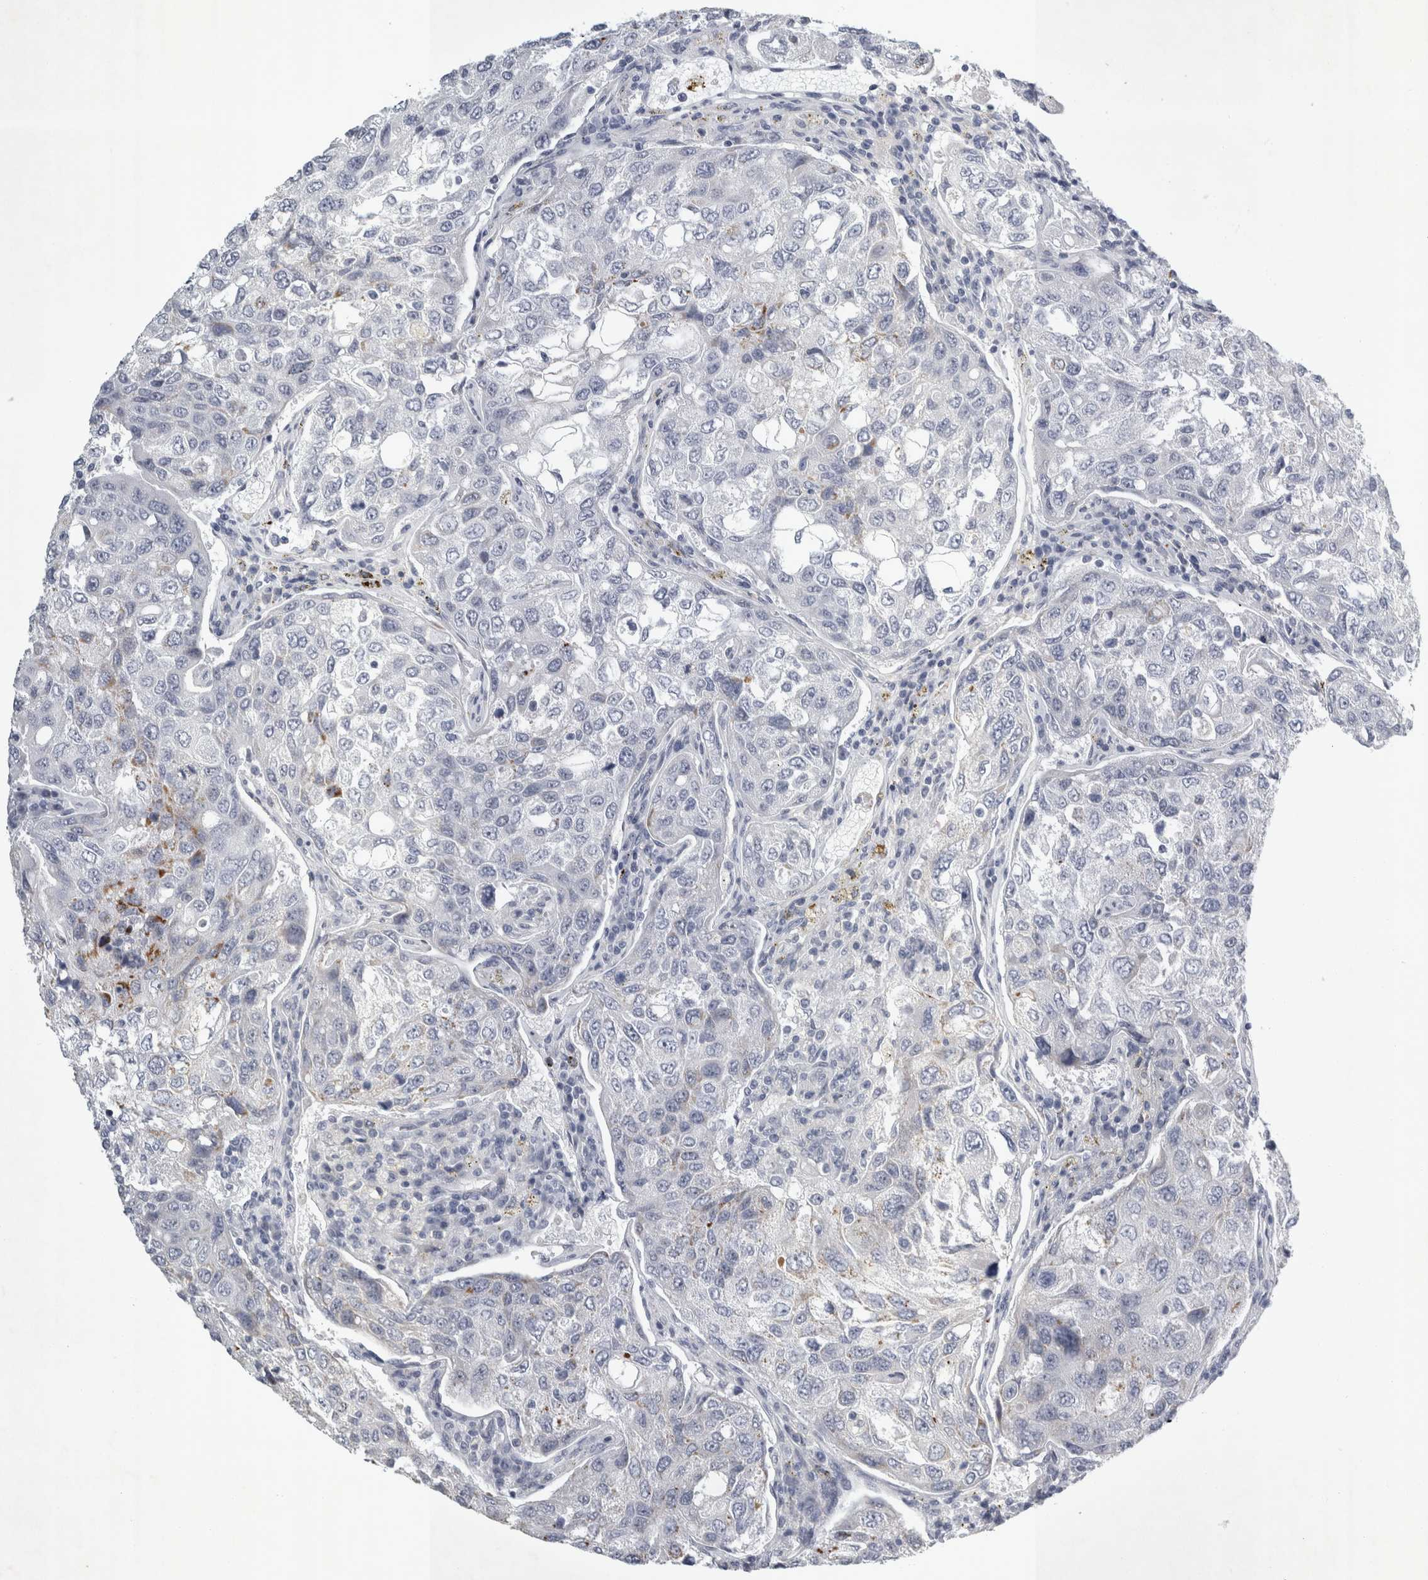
{"staining": {"intensity": "negative", "quantity": "none", "location": "none"}, "tissue": "urothelial cancer", "cell_type": "Tumor cells", "image_type": "cancer", "snomed": [{"axis": "morphology", "description": "Urothelial carcinoma, High grade"}, {"axis": "topography", "description": "Lymph node"}, {"axis": "topography", "description": "Urinary bladder"}], "caption": "High magnification brightfield microscopy of urothelial cancer stained with DAB (3,3'-diaminobenzidine) (brown) and counterstained with hematoxylin (blue): tumor cells show no significant expression.", "gene": "FXYD7", "patient": {"sex": "male", "age": 51}}